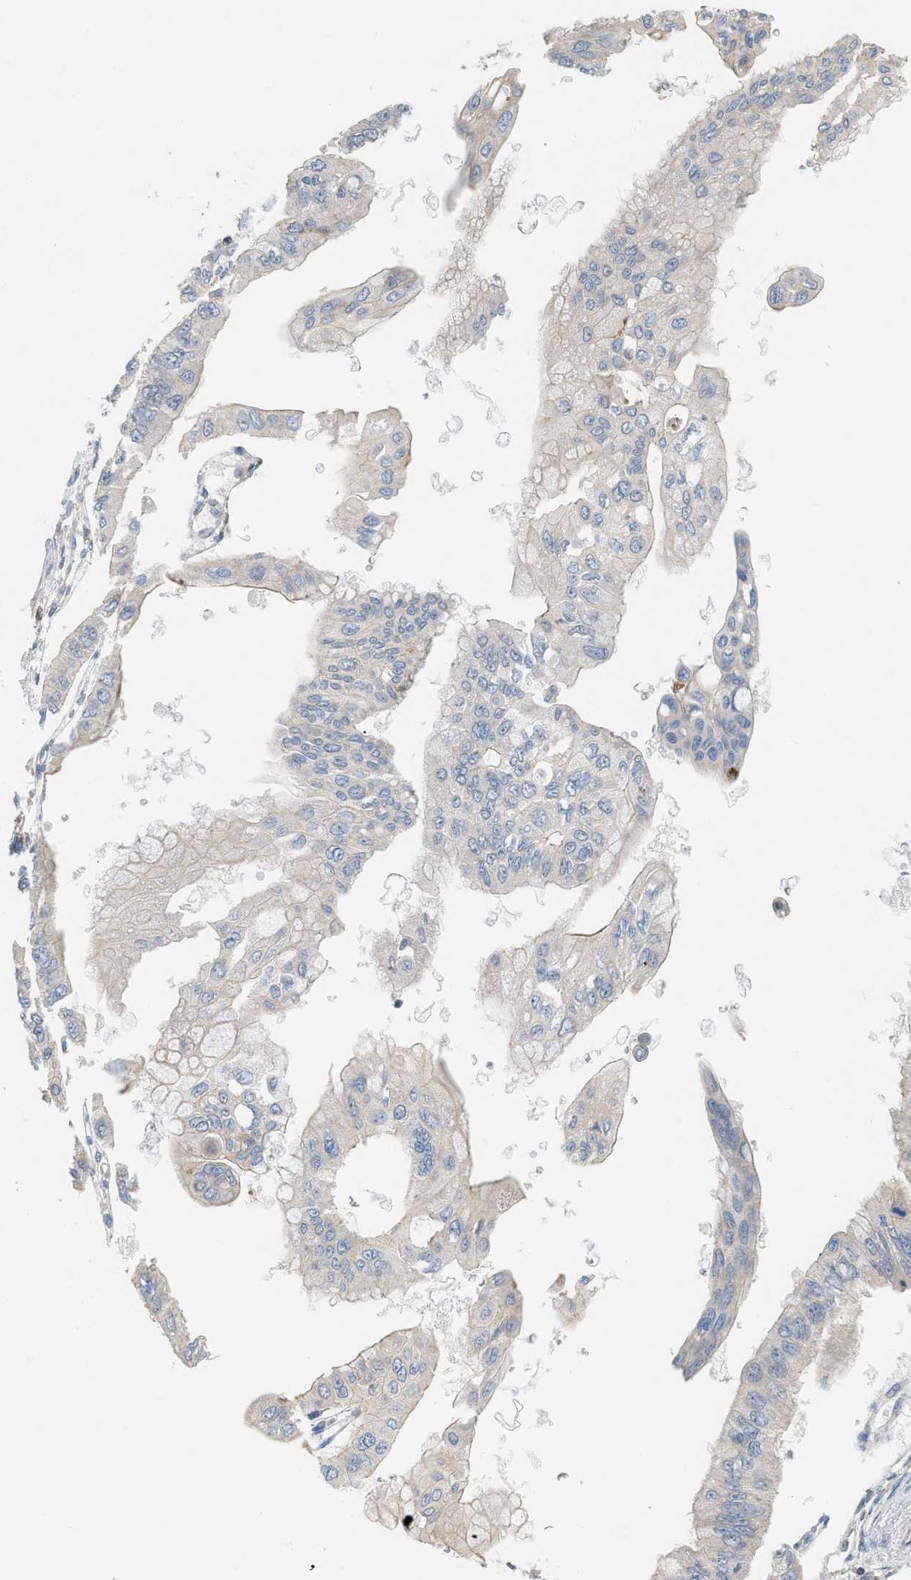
{"staining": {"intensity": "negative", "quantity": "none", "location": "none"}, "tissue": "pancreatic cancer", "cell_type": "Tumor cells", "image_type": "cancer", "snomed": [{"axis": "morphology", "description": "Adenocarcinoma, NOS"}, {"axis": "topography", "description": "Pancreas"}], "caption": "Immunohistochemistry image of adenocarcinoma (pancreatic) stained for a protein (brown), which displays no positivity in tumor cells.", "gene": "BTN3A2", "patient": {"sex": "female", "age": 77}}